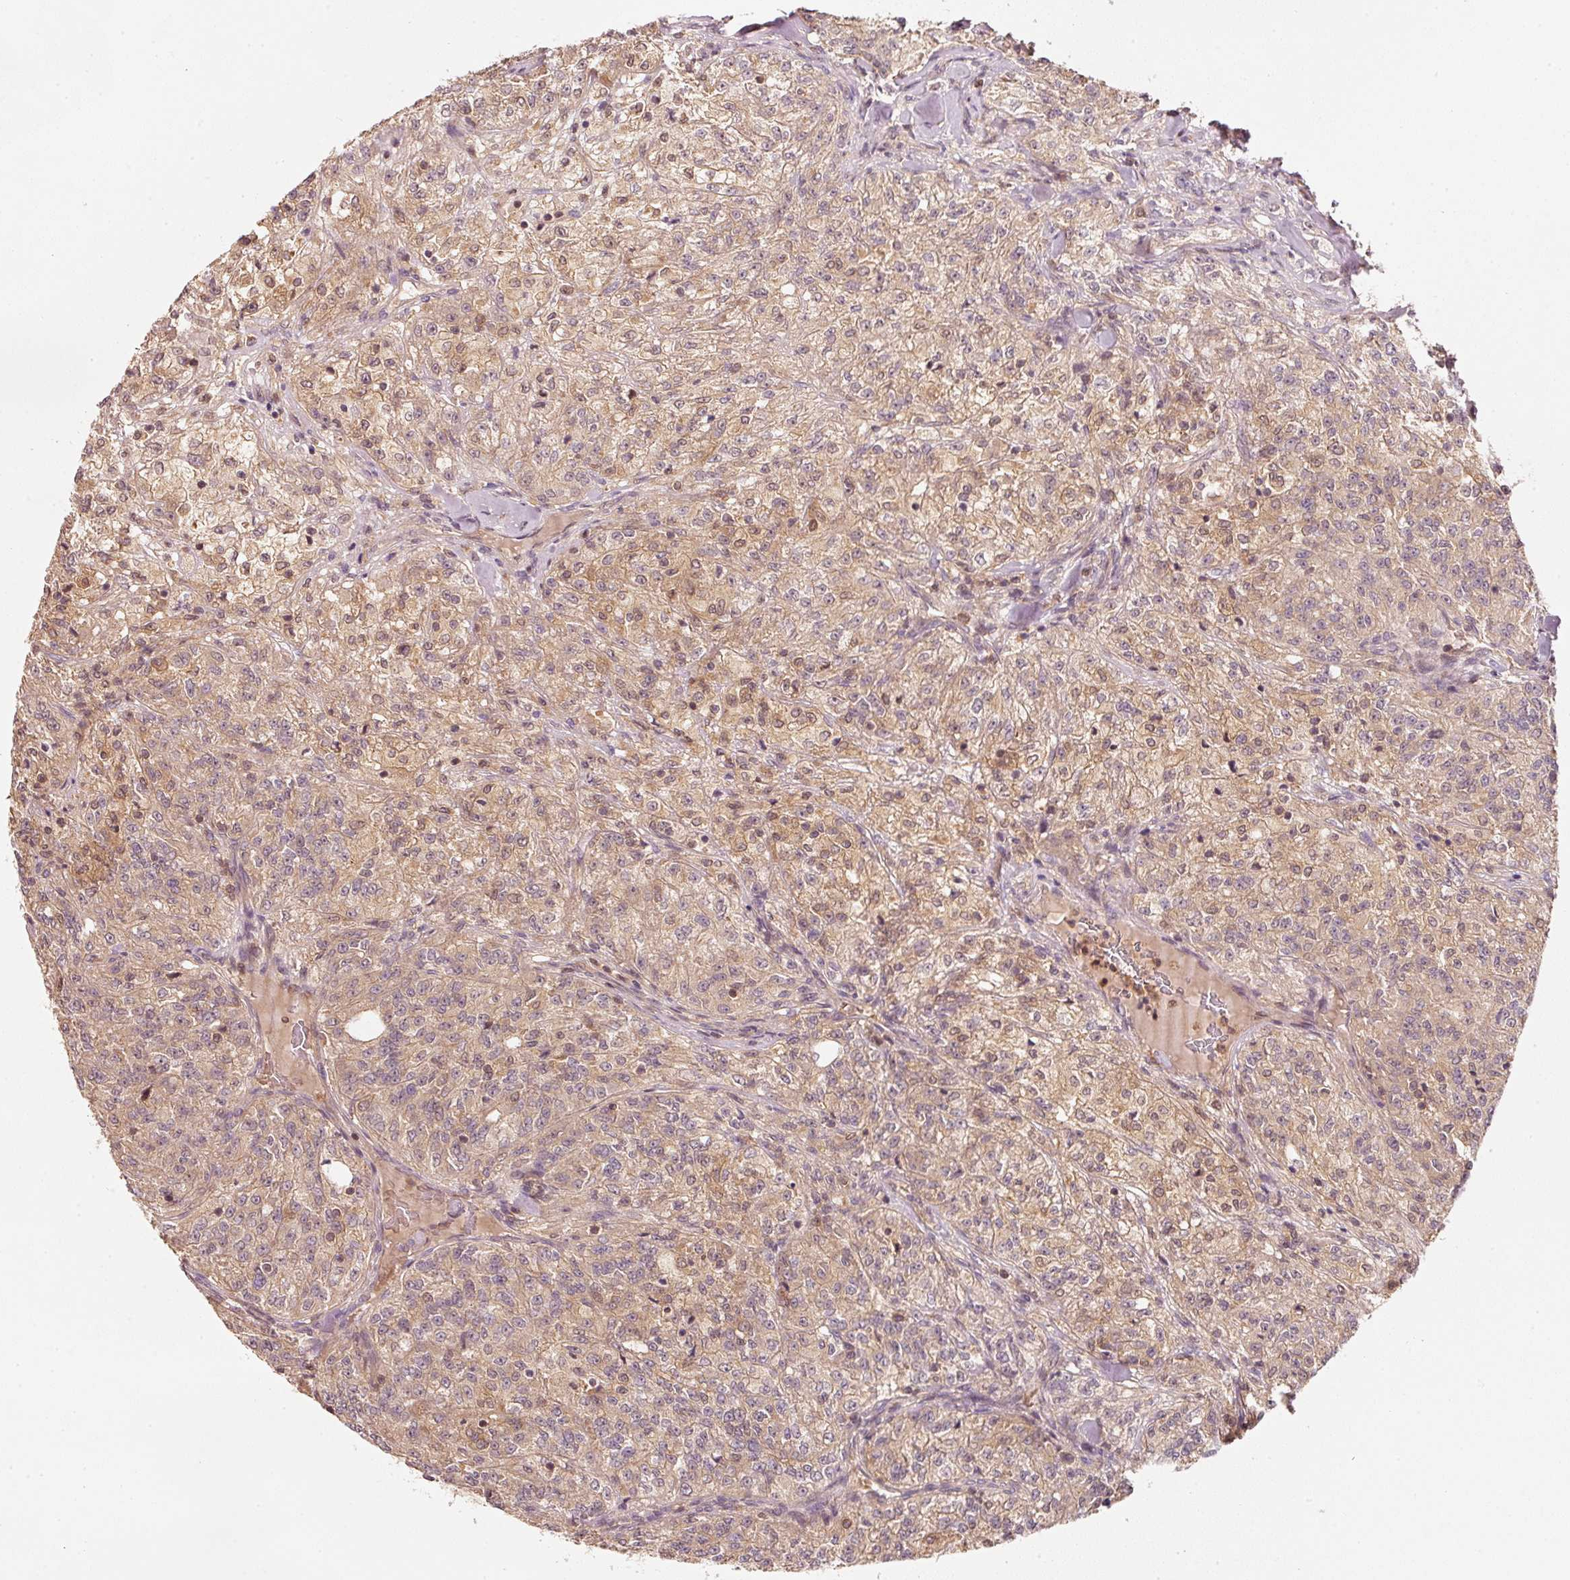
{"staining": {"intensity": "moderate", "quantity": ">75%", "location": "cytoplasmic/membranous"}, "tissue": "renal cancer", "cell_type": "Tumor cells", "image_type": "cancer", "snomed": [{"axis": "morphology", "description": "Adenocarcinoma, NOS"}, {"axis": "topography", "description": "Kidney"}], "caption": "Moderate cytoplasmic/membranous expression is seen in about >75% of tumor cells in renal adenocarcinoma.", "gene": "RRAS2", "patient": {"sex": "female", "age": 63}}